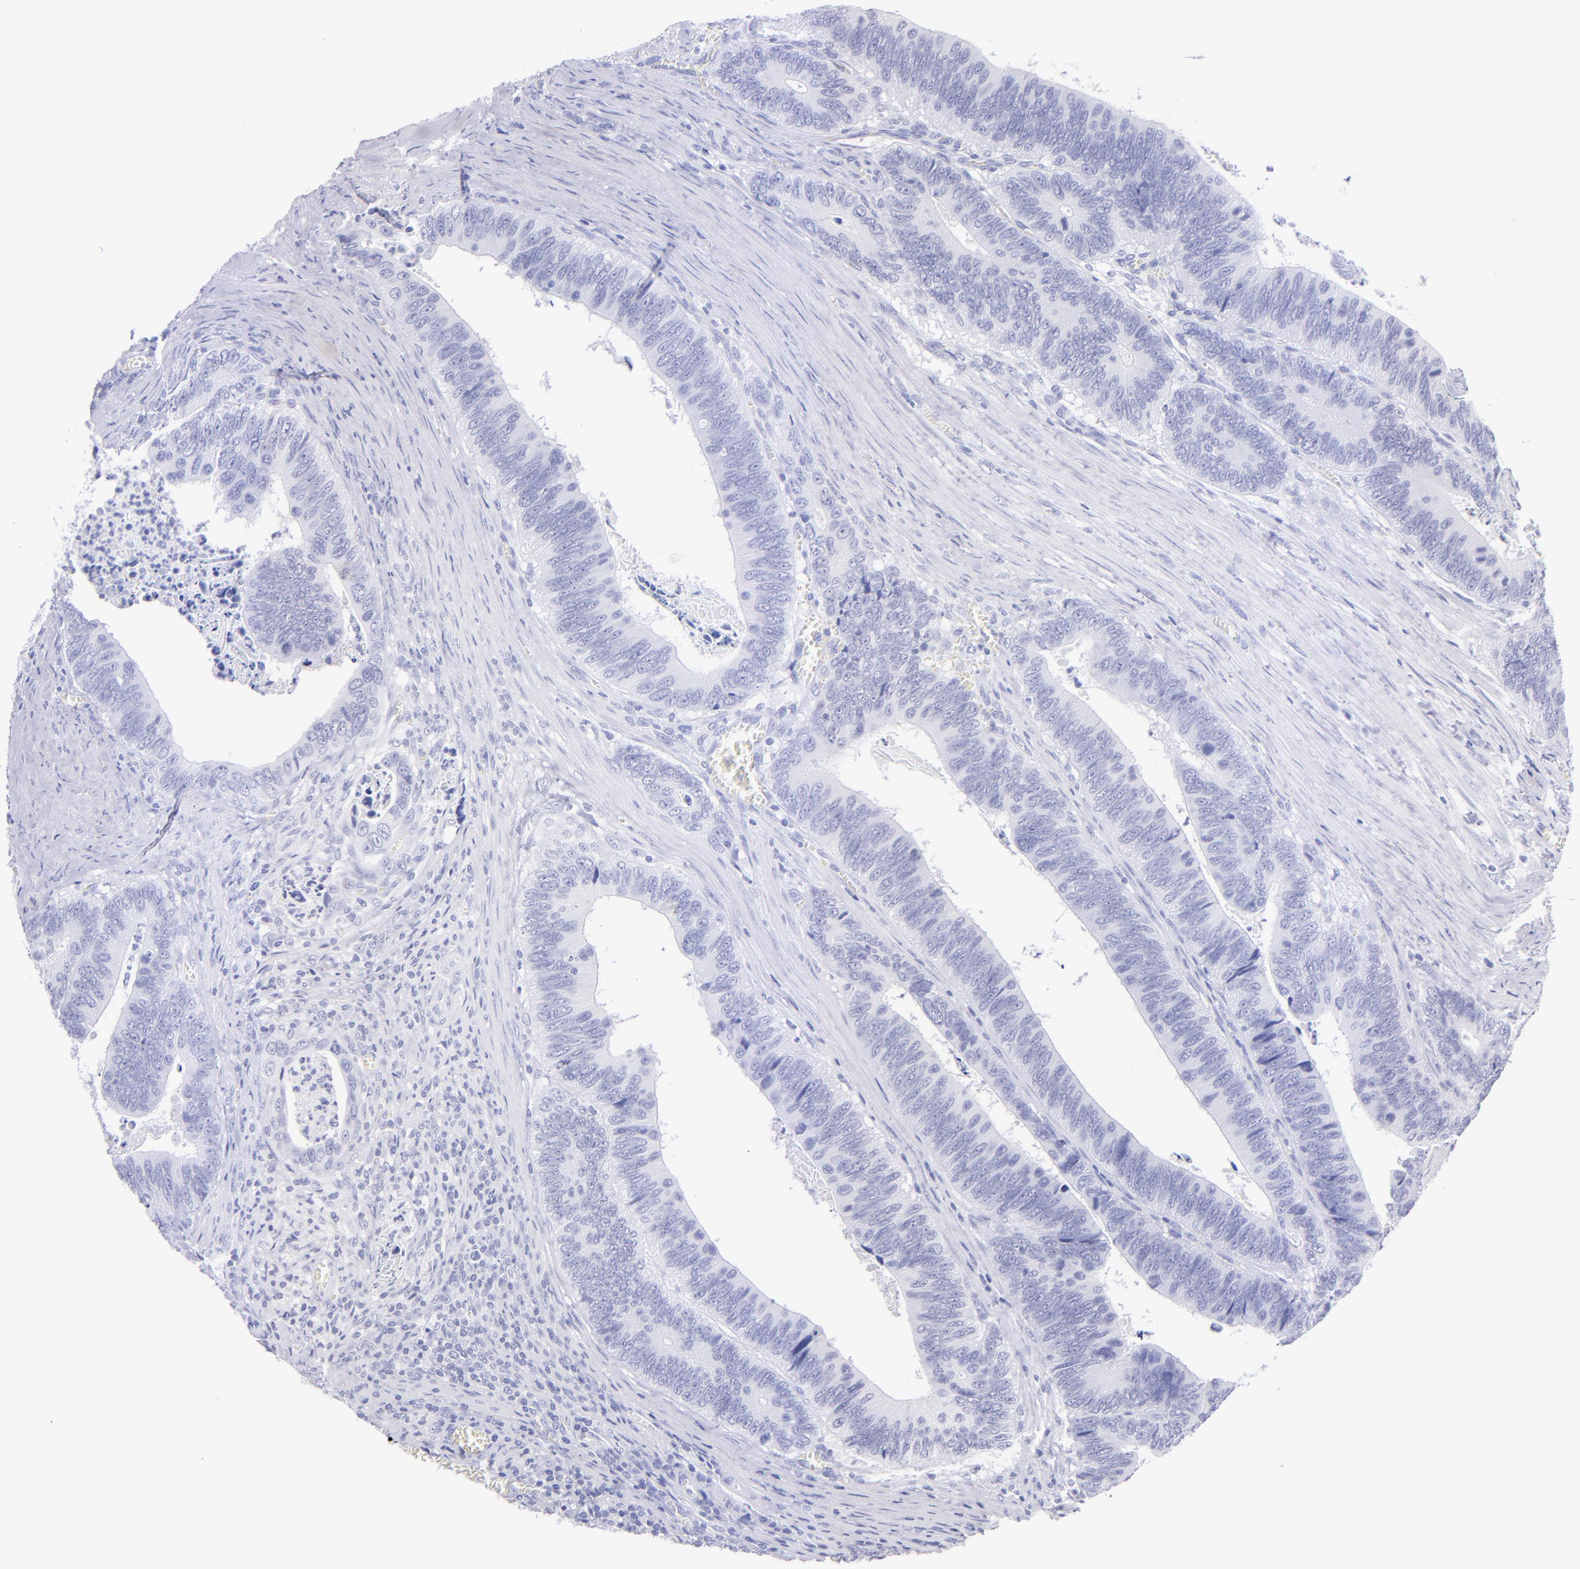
{"staining": {"intensity": "negative", "quantity": "none", "location": "none"}, "tissue": "colorectal cancer", "cell_type": "Tumor cells", "image_type": "cancer", "snomed": [{"axis": "morphology", "description": "Adenocarcinoma, NOS"}, {"axis": "topography", "description": "Colon"}], "caption": "This is an IHC histopathology image of adenocarcinoma (colorectal). There is no expression in tumor cells.", "gene": "CNP", "patient": {"sex": "male", "age": 72}}